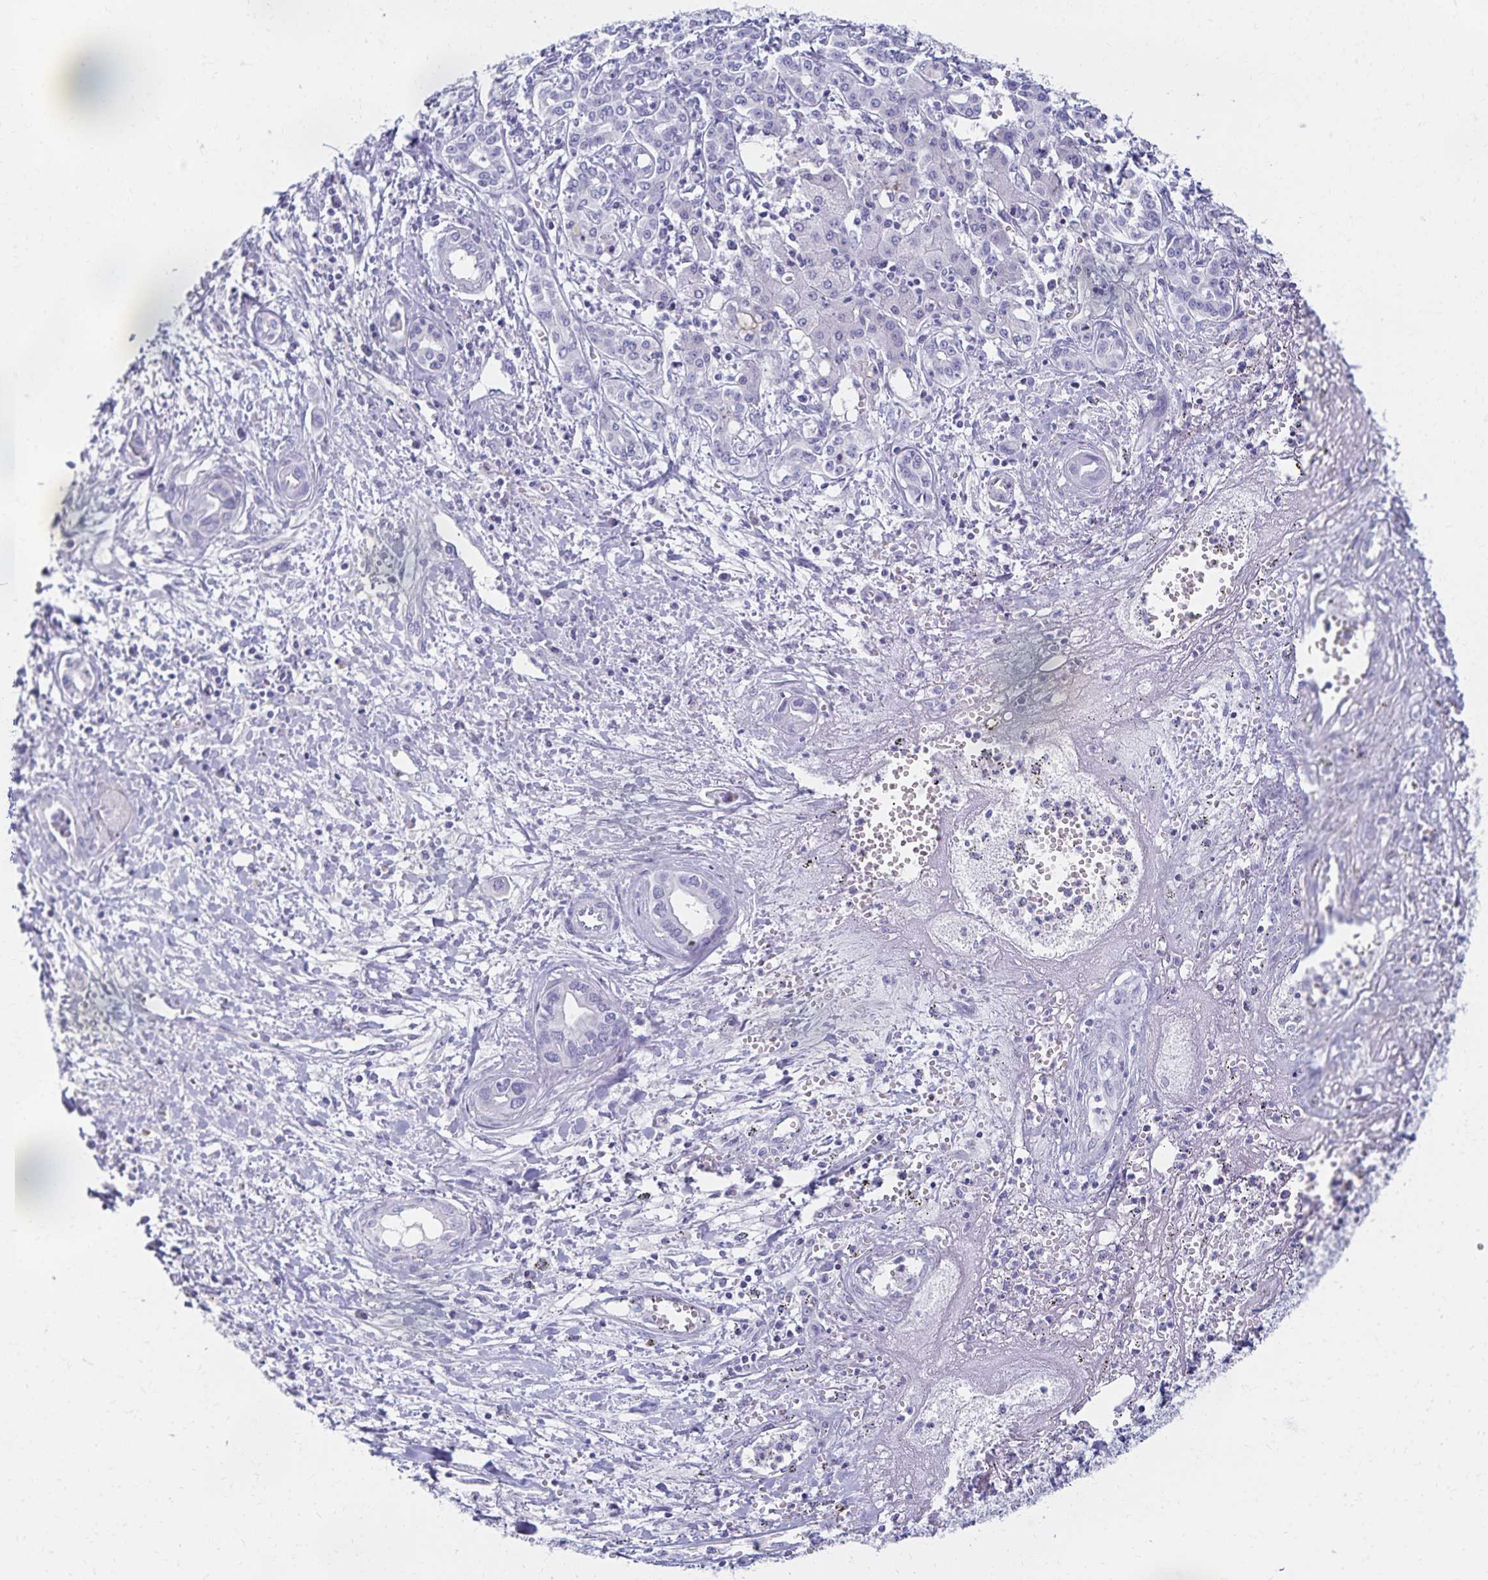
{"staining": {"intensity": "negative", "quantity": "none", "location": "none"}, "tissue": "liver cancer", "cell_type": "Tumor cells", "image_type": "cancer", "snomed": [{"axis": "morphology", "description": "Cholangiocarcinoma"}, {"axis": "topography", "description": "Liver"}], "caption": "IHC micrograph of human cholangiocarcinoma (liver) stained for a protein (brown), which demonstrates no positivity in tumor cells.", "gene": "C2orf50", "patient": {"sex": "female", "age": 64}}